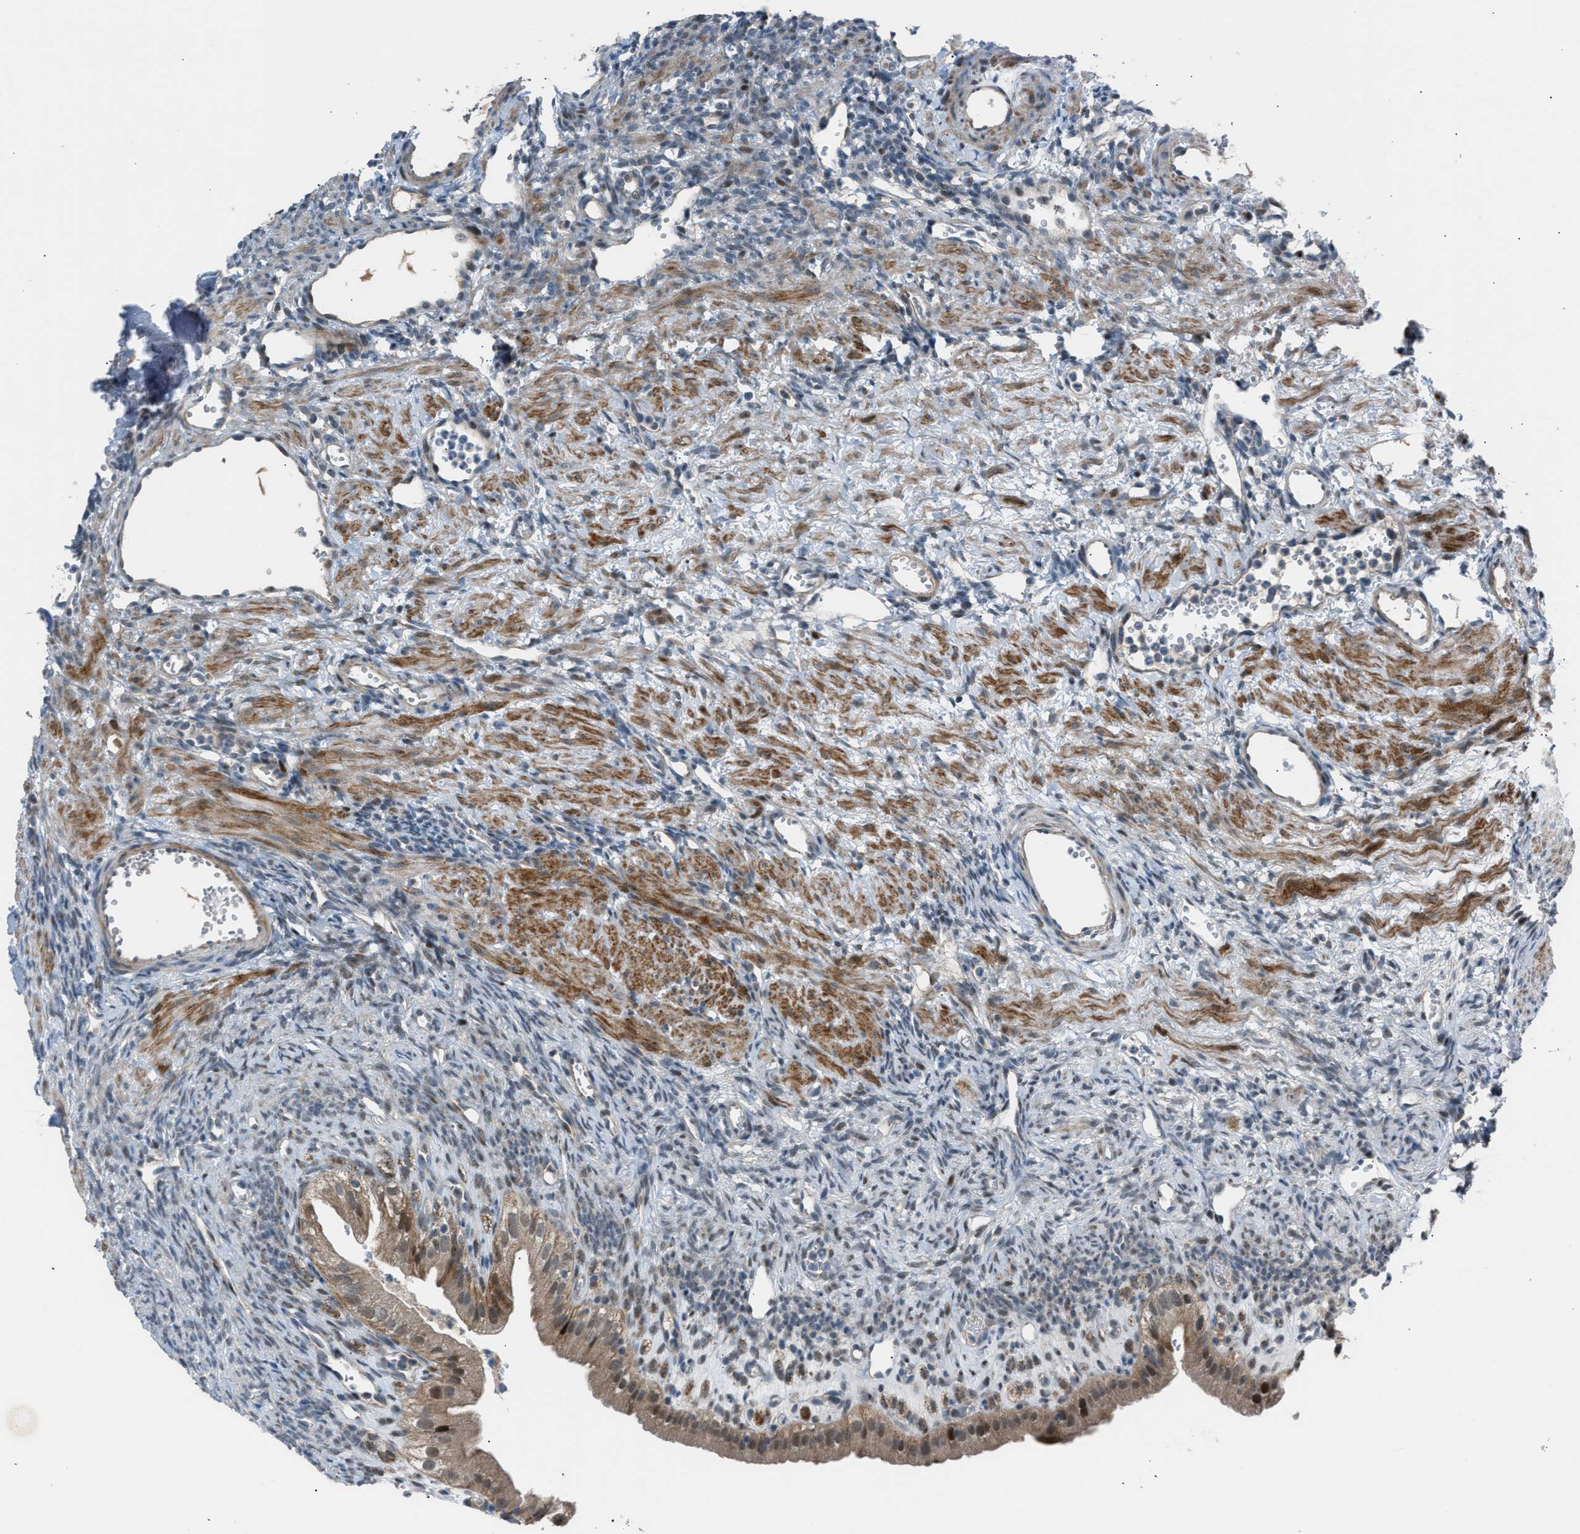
{"staining": {"intensity": "moderate", "quantity": "25%-75%", "location": "cytoplasmic/membranous"}, "tissue": "ovary", "cell_type": "Follicle cells", "image_type": "normal", "snomed": [{"axis": "morphology", "description": "Normal tissue, NOS"}, {"axis": "topography", "description": "Ovary"}], "caption": "A high-resolution histopathology image shows immunohistochemistry (IHC) staining of normal ovary, which shows moderate cytoplasmic/membranous staining in approximately 25%-75% of follicle cells. (brown staining indicates protein expression, while blue staining denotes nuclei).", "gene": "VPS41", "patient": {"sex": "female", "age": 33}}